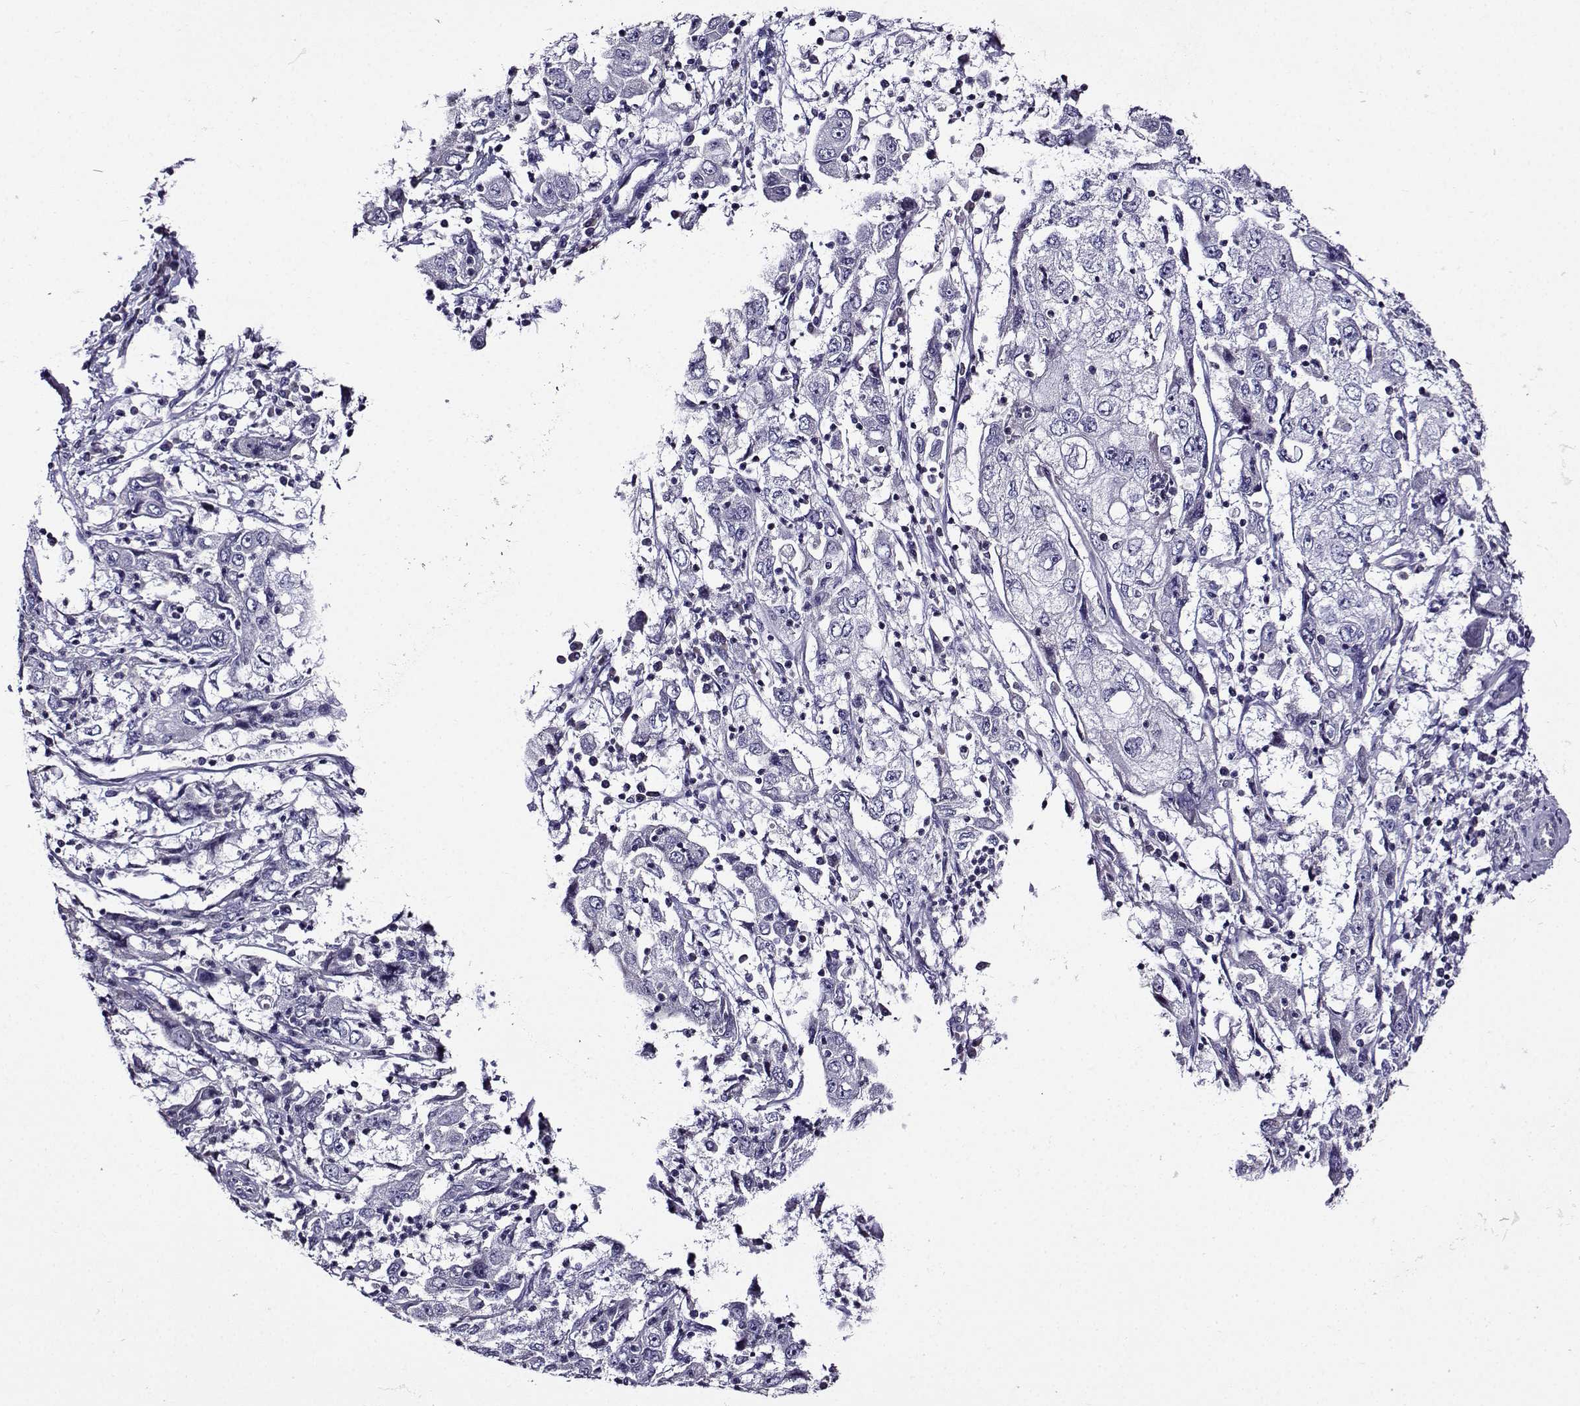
{"staining": {"intensity": "negative", "quantity": "none", "location": "none"}, "tissue": "cervical cancer", "cell_type": "Tumor cells", "image_type": "cancer", "snomed": [{"axis": "morphology", "description": "Squamous cell carcinoma, NOS"}, {"axis": "topography", "description": "Cervix"}], "caption": "Tumor cells show no significant expression in cervical squamous cell carcinoma.", "gene": "TMEM266", "patient": {"sex": "female", "age": 36}}